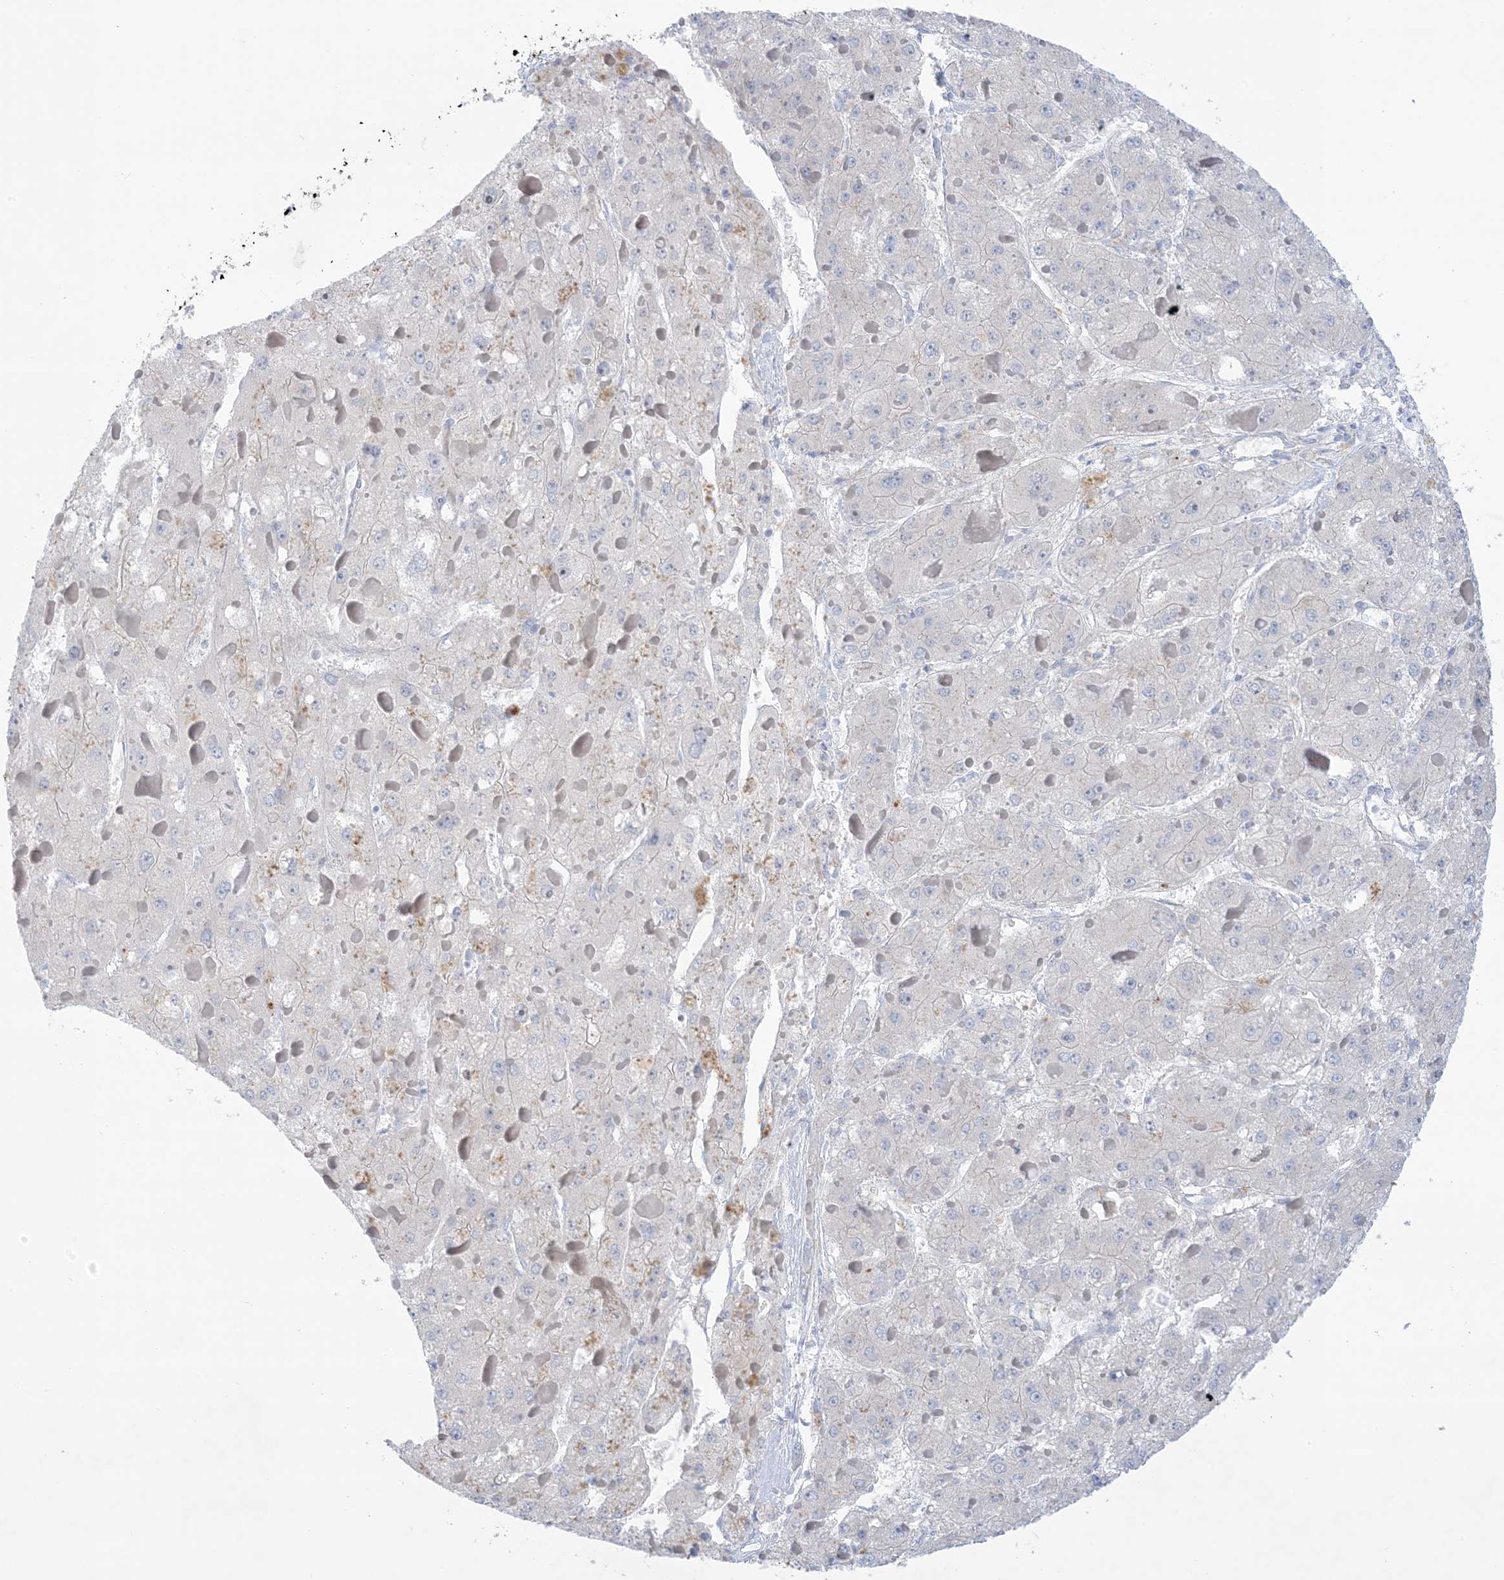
{"staining": {"intensity": "negative", "quantity": "none", "location": "none"}, "tissue": "liver cancer", "cell_type": "Tumor cells", "image_type": "cancer", "snomed": [{"axis": "morphology", "description": "Carcinoma, Hepatocellular, NOS"}, {"axis": "topography", "description": "Liver"}], "caption": "The IHC image has no significant expression in tumor cells of liver hepatocellular carcinoma tissue.", "gene": "ATP11C", "patient": {"sex": "female", "age": 73}}